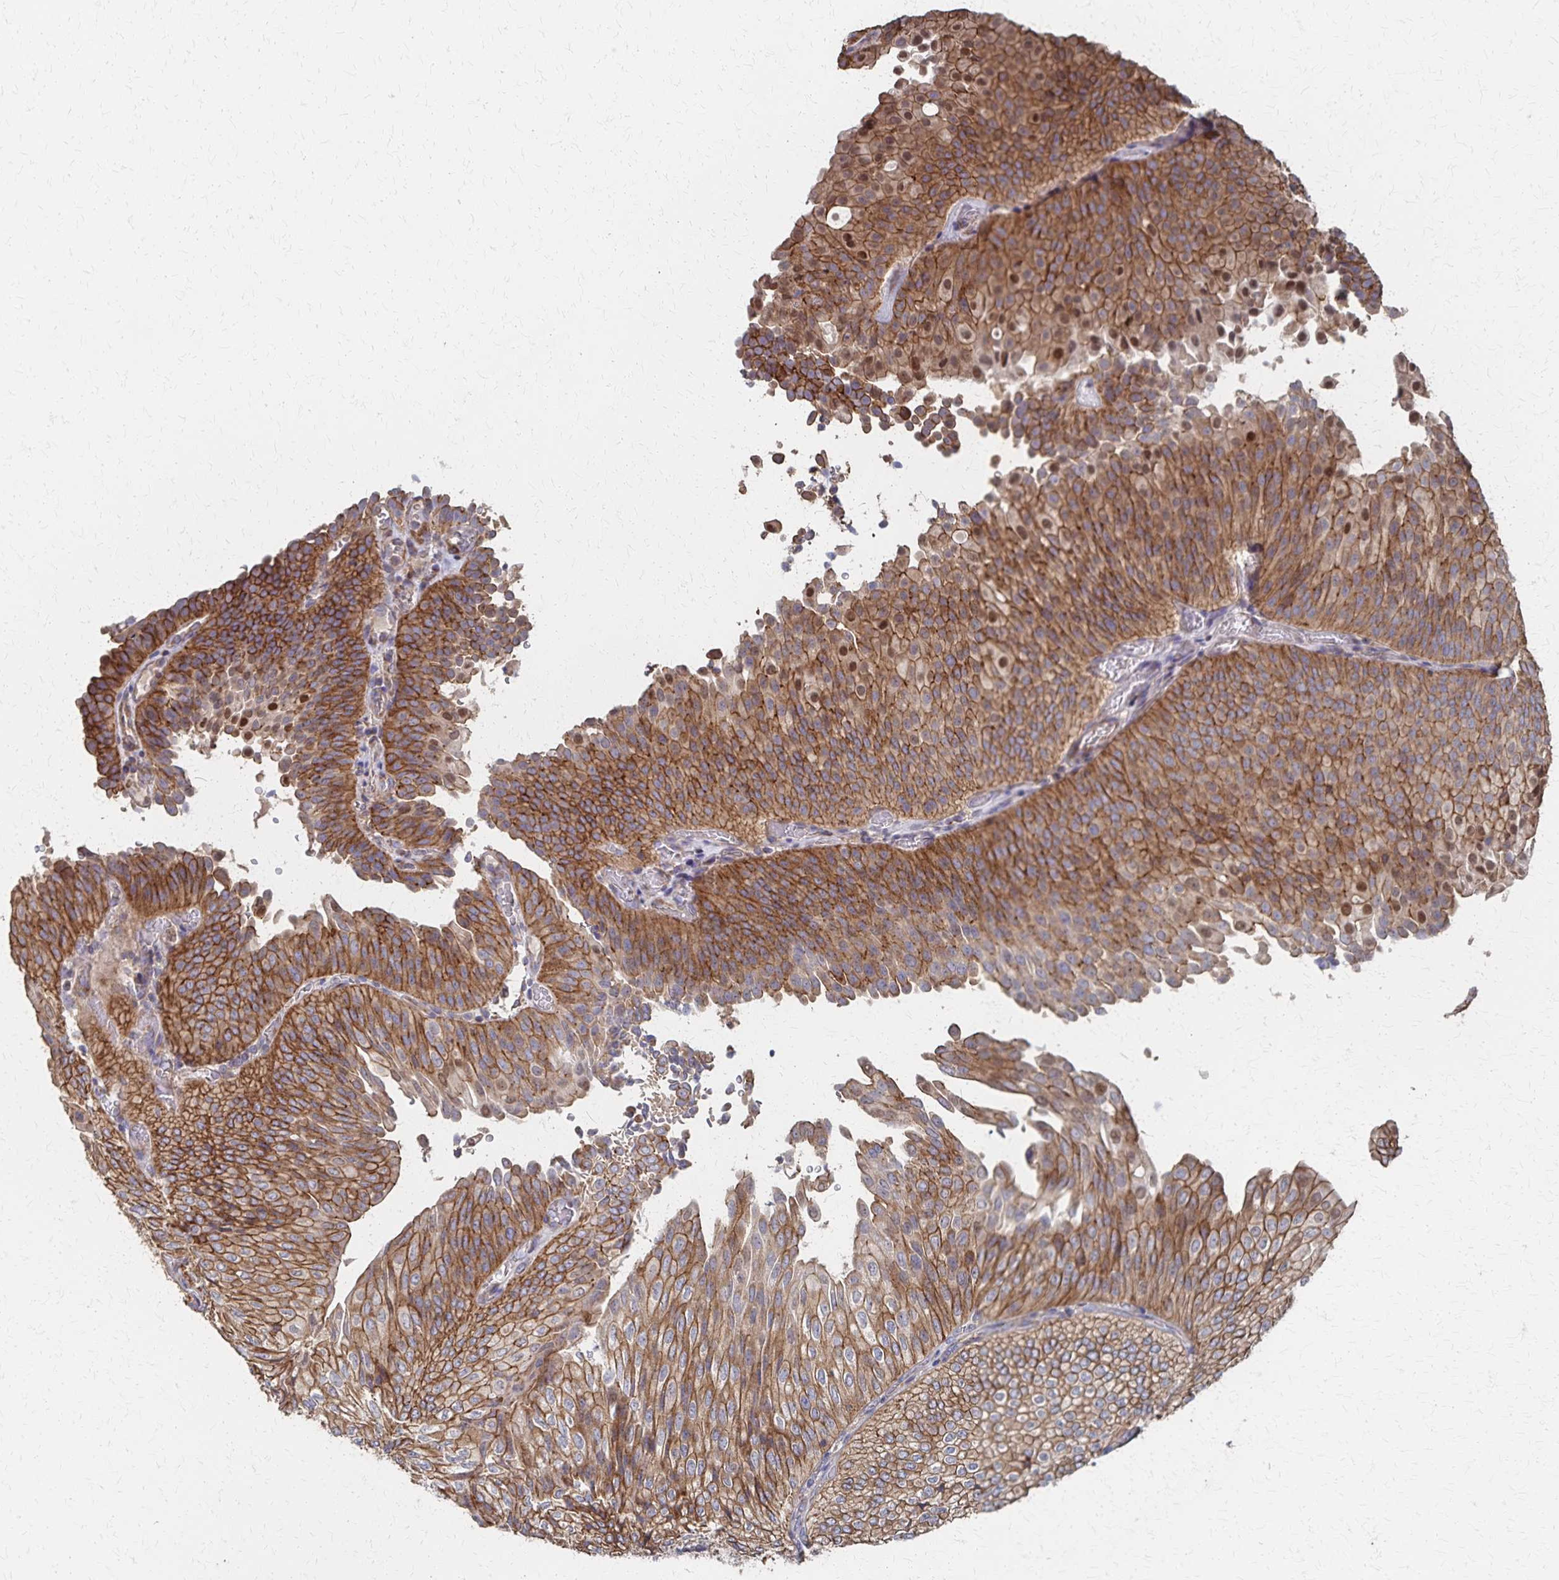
{"staining": {"intensity": "moderate", "quantity": ">75%", "location": "cytoplasmic/membranous"}, "tissue": "urothelial cancer", "cell_type": "Tumor cells", "image_type": "cancer", "snomed": [{"axis": "morphology", "description": "Urothelial carcinoma, NOS"}, {"axis": "topography", "description": "Urinary bladder"}], "caption": "A medium amount of moderate cytoplasmic/membranous staining is seen in approximately >75% of tumor cells in transitional cell carcinoma tissue.", "gene": "PGAP2", "patient": {"sex": "male", "age": 62}}